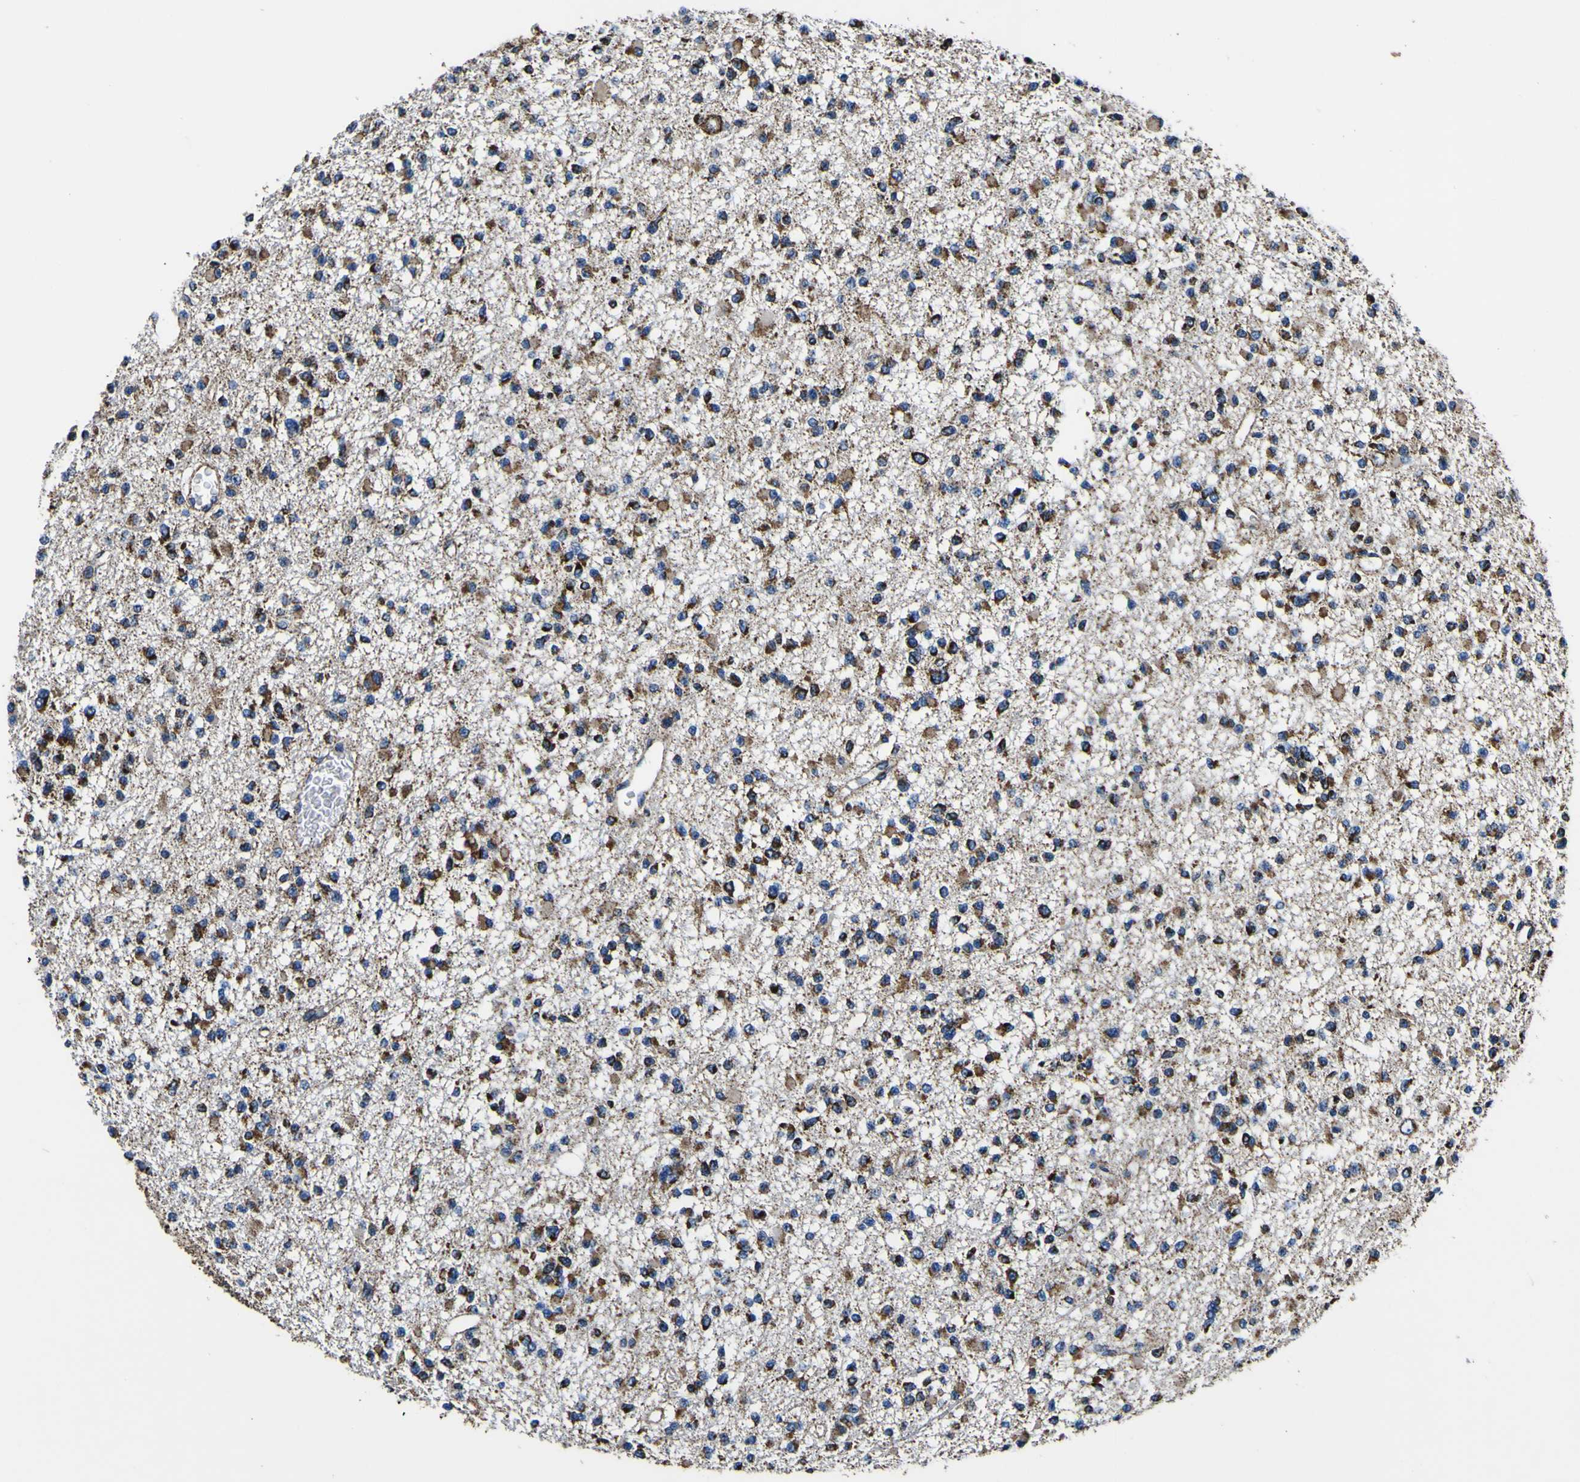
{"staining": {"intensity": "strong", "quantity": "25%-75%", "location": "cytoplasmic/membranous"}, "tissue": "glioma", "cell_type": "Tumor cells", "image_type": "cancer", "snomed": [{"axis": "morphology", "description": "Glioma, malignant, Low grade"}, {"axis": "topography", "description": "Brain"}], "caption": "Strong cytoplasmic/membranous positivity for a protein is appreciated in about 25%-75% of tumor cells of low-grade glioma (malignant) using immunohistochemistry.", "gene": "PTRH2", "patient": {"sex": "female", "age": 22}}